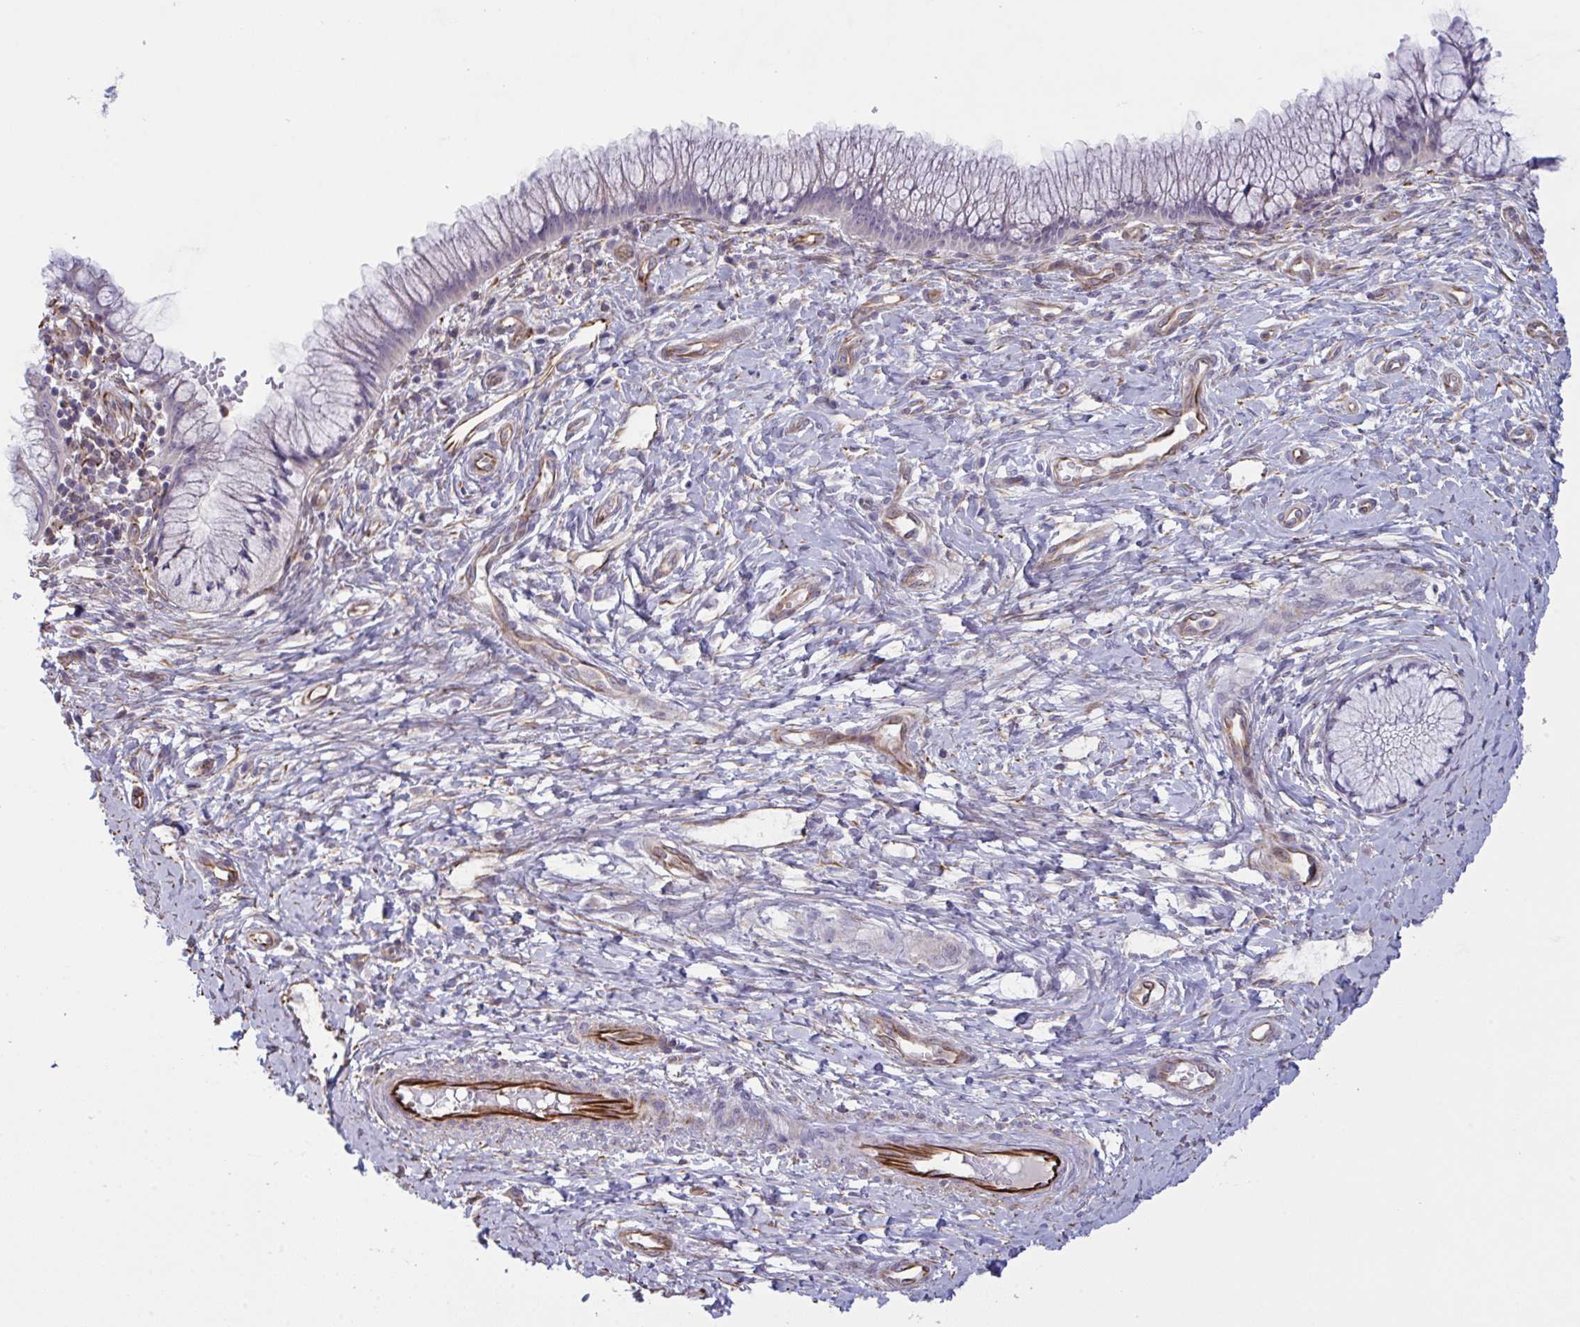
{"staining": {"intensity": "weak", "quantity": "25%-75%", "location": "cytoplasmic/membranous"}, "tissue": "cervix", "cell_type": "Glandular cells", "image_type": "normal", "snomed": [{"axis": "morphology", "description": "Normal tissue, NOS"}, {"axis": "topography", "description": "Cervix"}], "caption": "Protein expression analysis of benign cervix reveals weak cytoplasmic/membranous staining in about 25%-75% of glandular cells. (IHC, brightfield microscopy, high magnification).", "gene": "DCBLD1", "patient": {"sex": "female", "age": 37}}